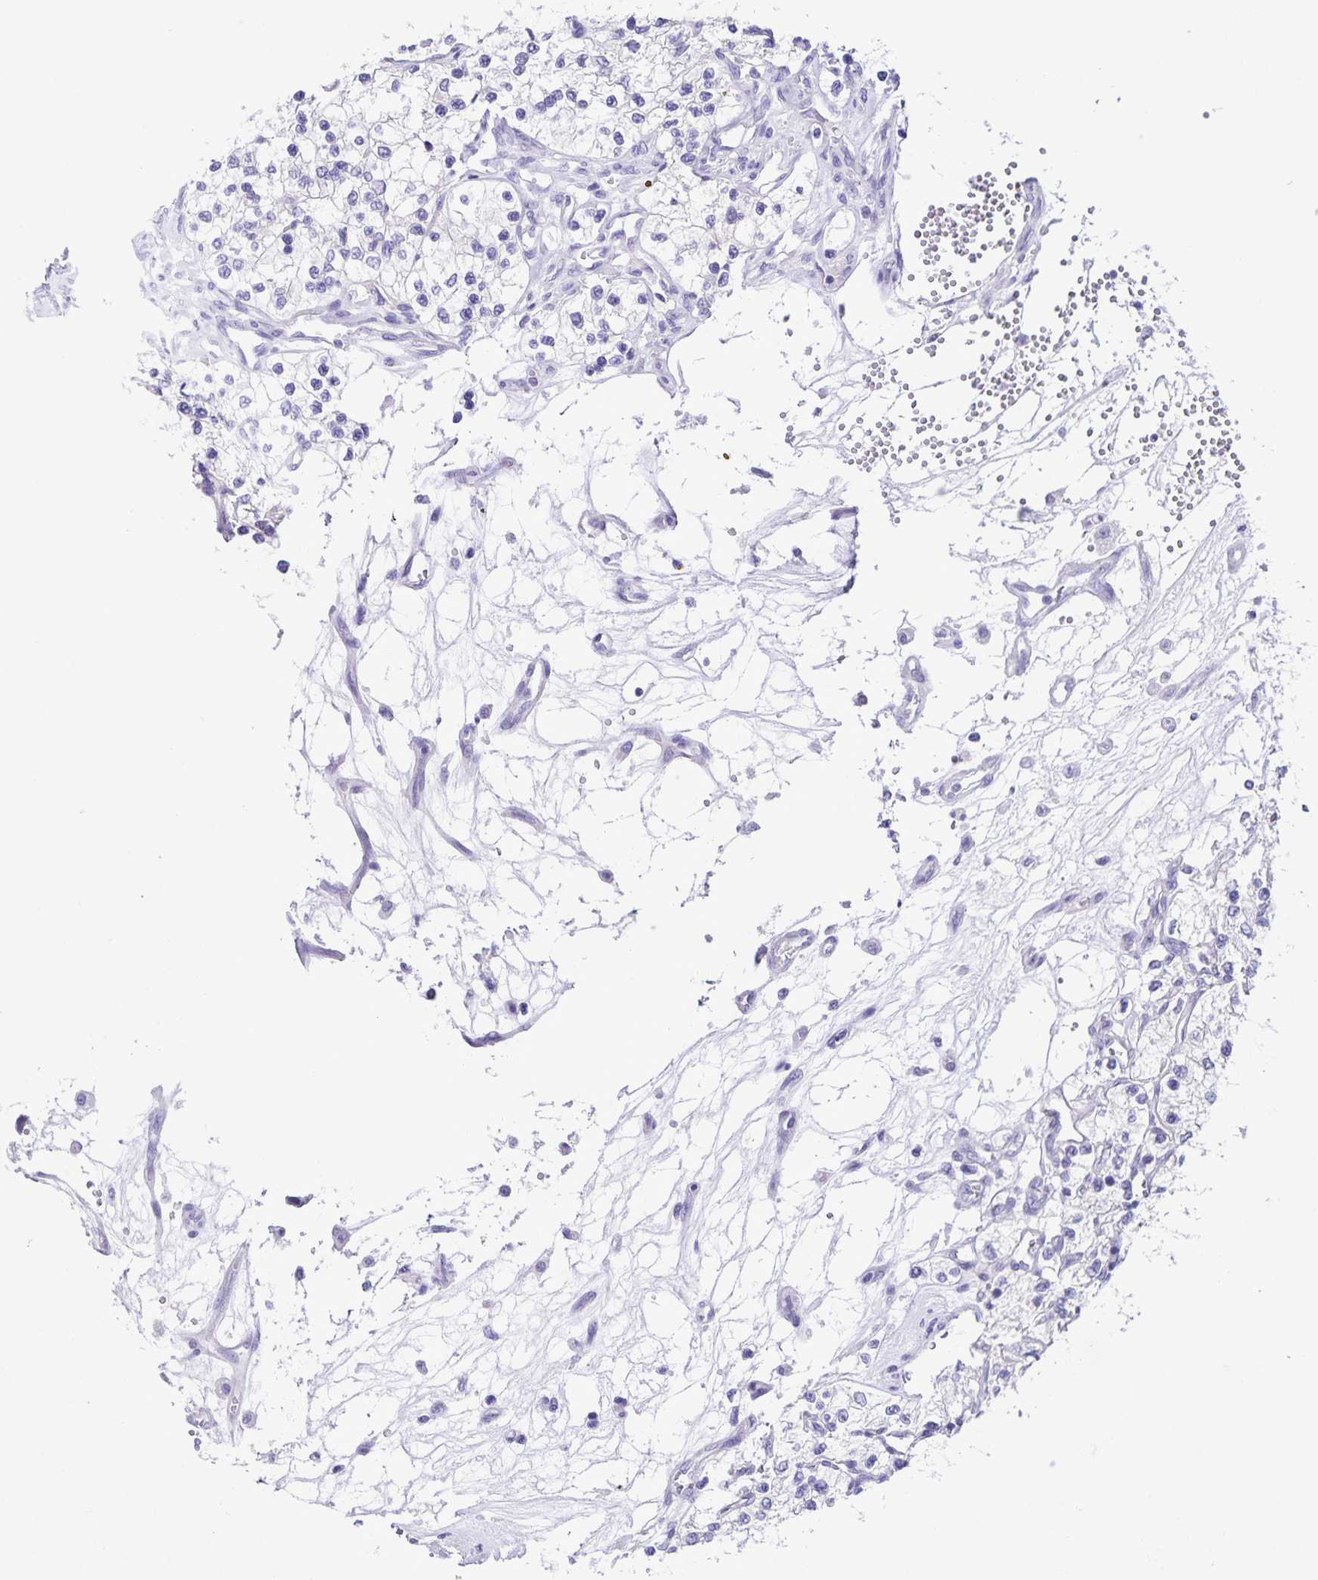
{"staining": {"intensity": "negative", "quantity": "none", "location": "none"}, "tissue": "renal cancer", "cell_type": "Tumor cells", "image_type": "cancer", "snomed": [{"axis": "morphology", "description": "Adenocarcinoma, NOS"}, {"axis": "topography", "description": "Kidney"}], "caption": "IHC micrograph of neoplastic tissue: human renal cancer (adenocarcinoma) stained with DAB (3,3'-diaminobenzidine) exhibits no significant protein staining in tumor cells.", "gene": "CAPSL", "patient": {"sex": "female", "age": 69}}